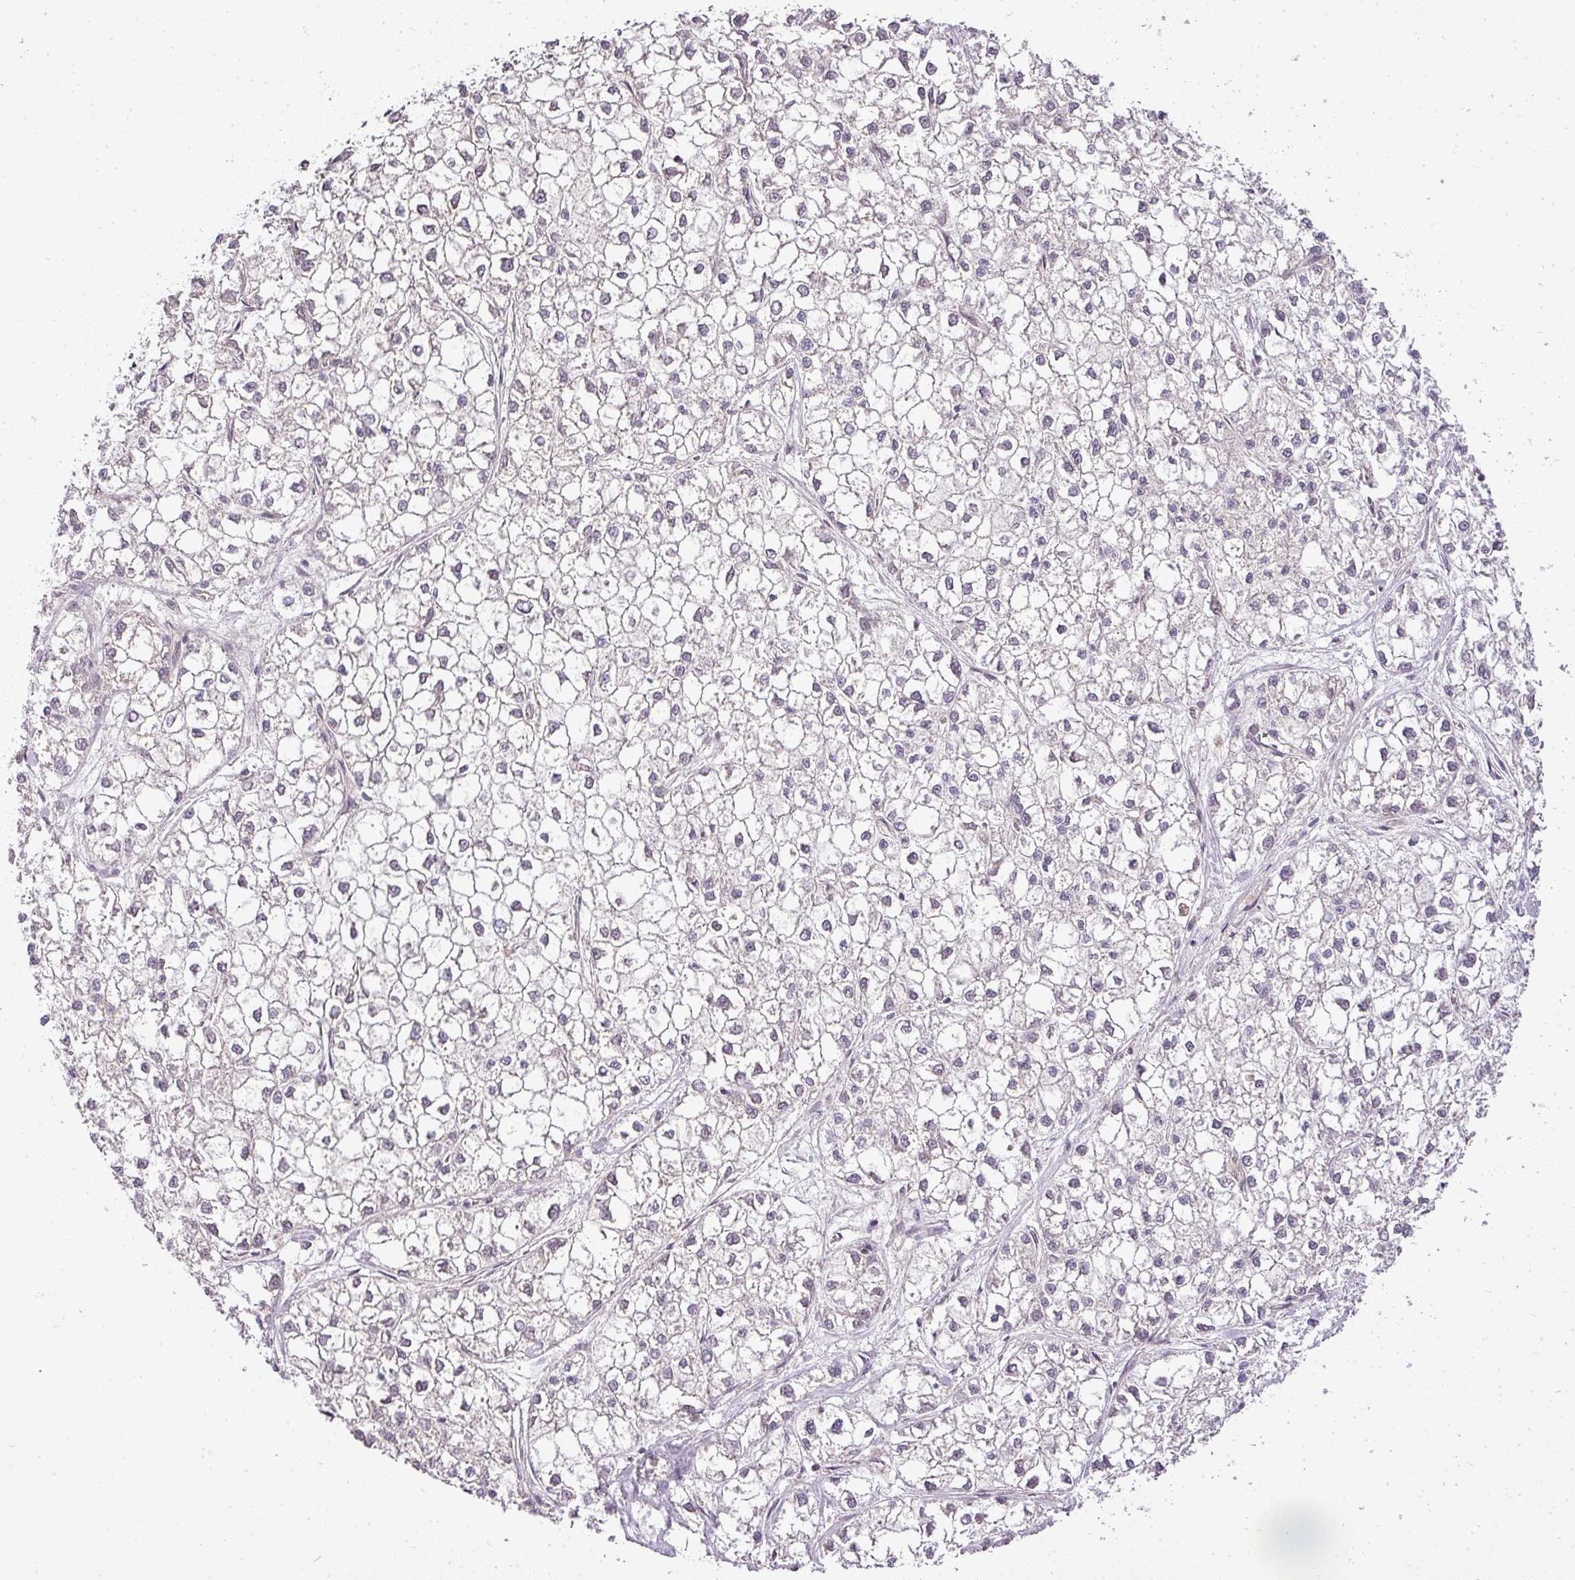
{"staining": {"intensity": "negative", "quantity": "none", "location": "none"}, "tissue": "liver cancer", "cell_type": "Tumor cells", "image_type": "cancer", "snomed": [{"axis": "morphology", "description": "Carcinoma, Hepatocellular, NOS"}, {"axis": "topography", "description": "Liver"}], "caption": "Image shows no protein expression in tumor cells of liver cancer tissue.", "gene": "ZDHHC1", "patient": {"sex": "female", "age": 43}}